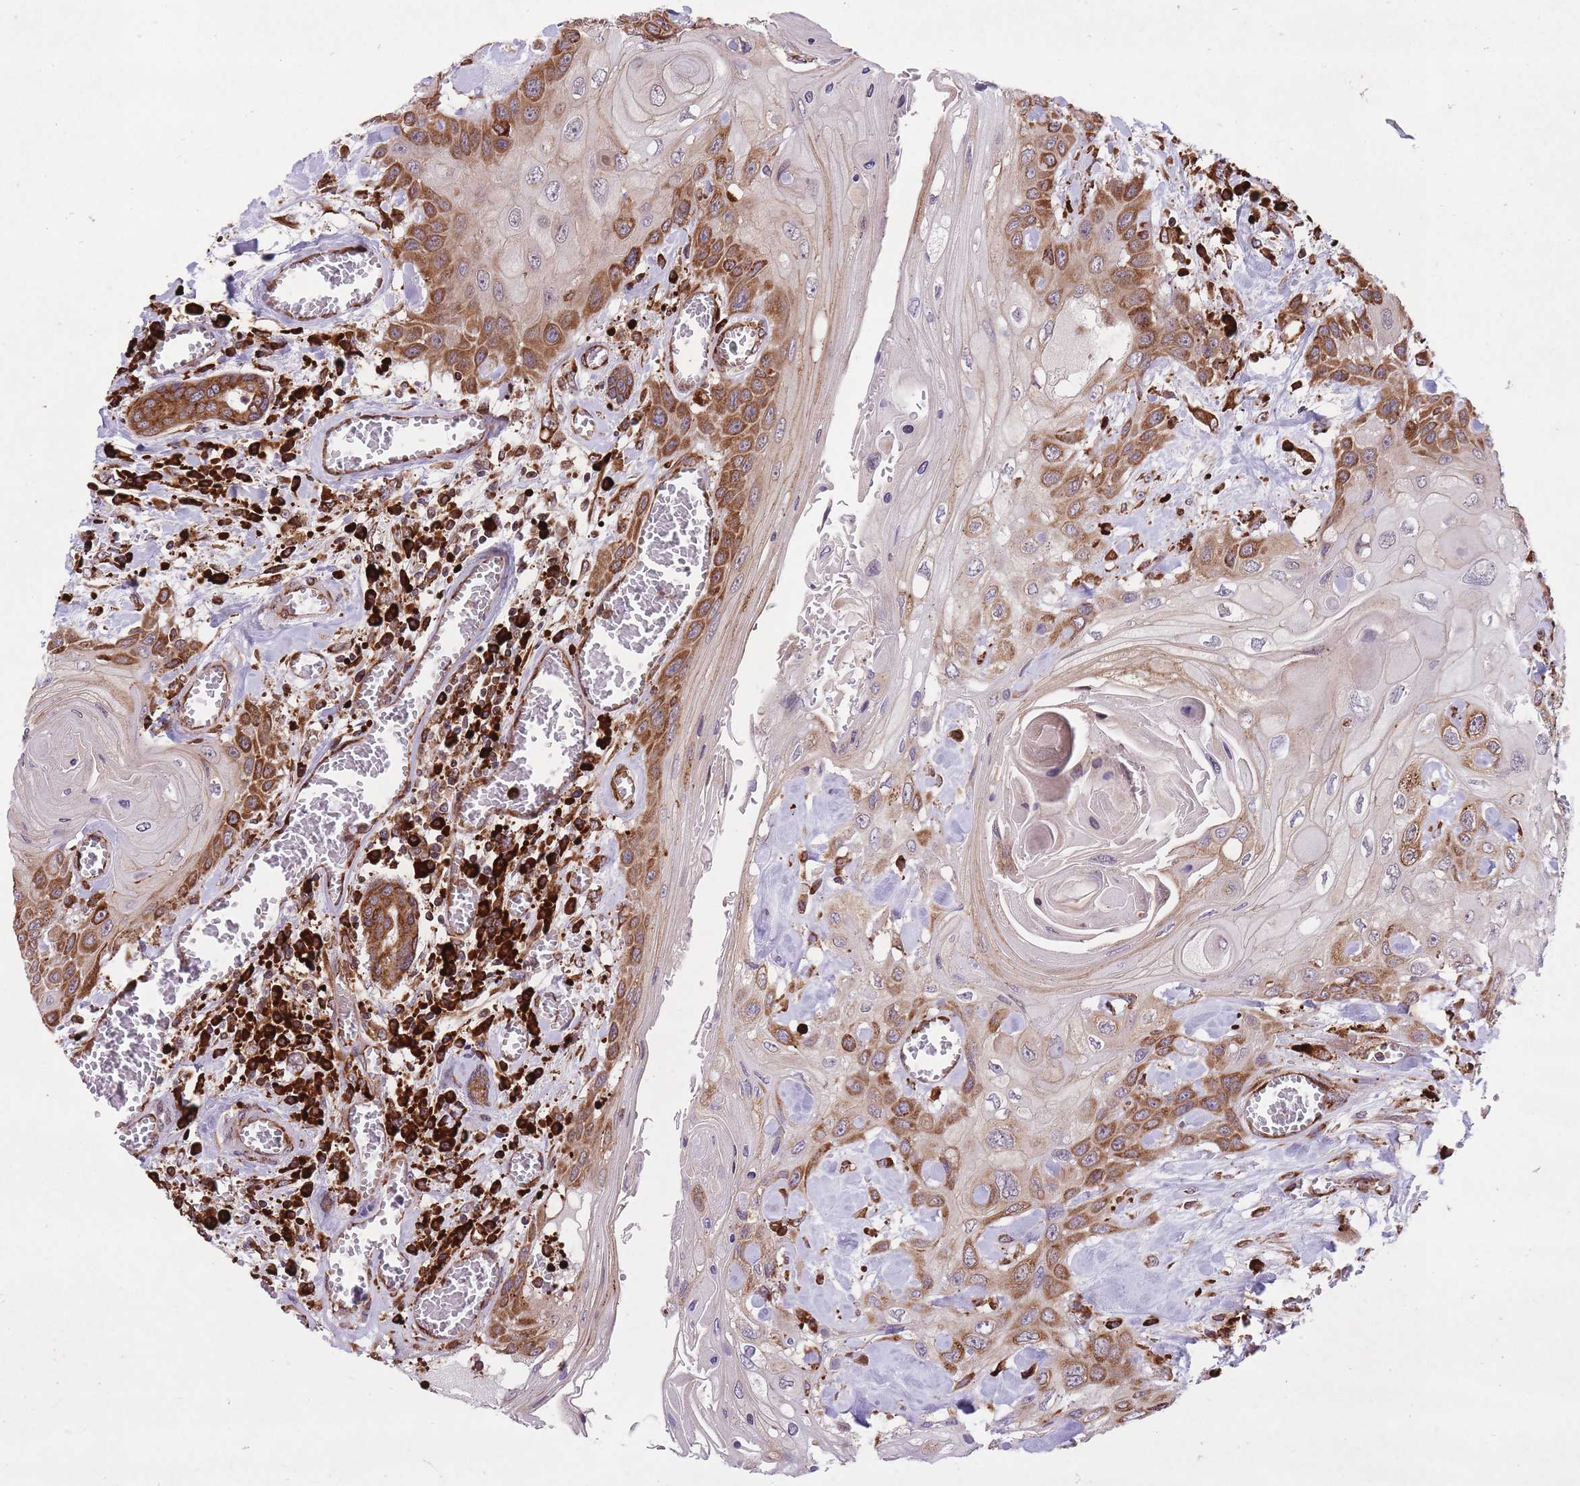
{"staining": {"intensity": "moderate", "quantity": "25%-75%", "location": "cytoplasmic/membranous"}, "tissue": "head and neck cancer", "cell_type": "Tumor cells", "image_type": "cancer", "snomed": [{"axis": "morphology", "description": "Squamous cell carcinoma, NOS"}, {"axis": "topography", "description": "Head-Neck"}], "caption": "Human head and neck squamous cell carcinoma stained with a brown dye demonstrates moderate cytoplasmic/membranous positive expression in approximately 25%-75% of tumor cells.", "gene": "TTLL3", "patient": {"sex": "female", "age": 43}}